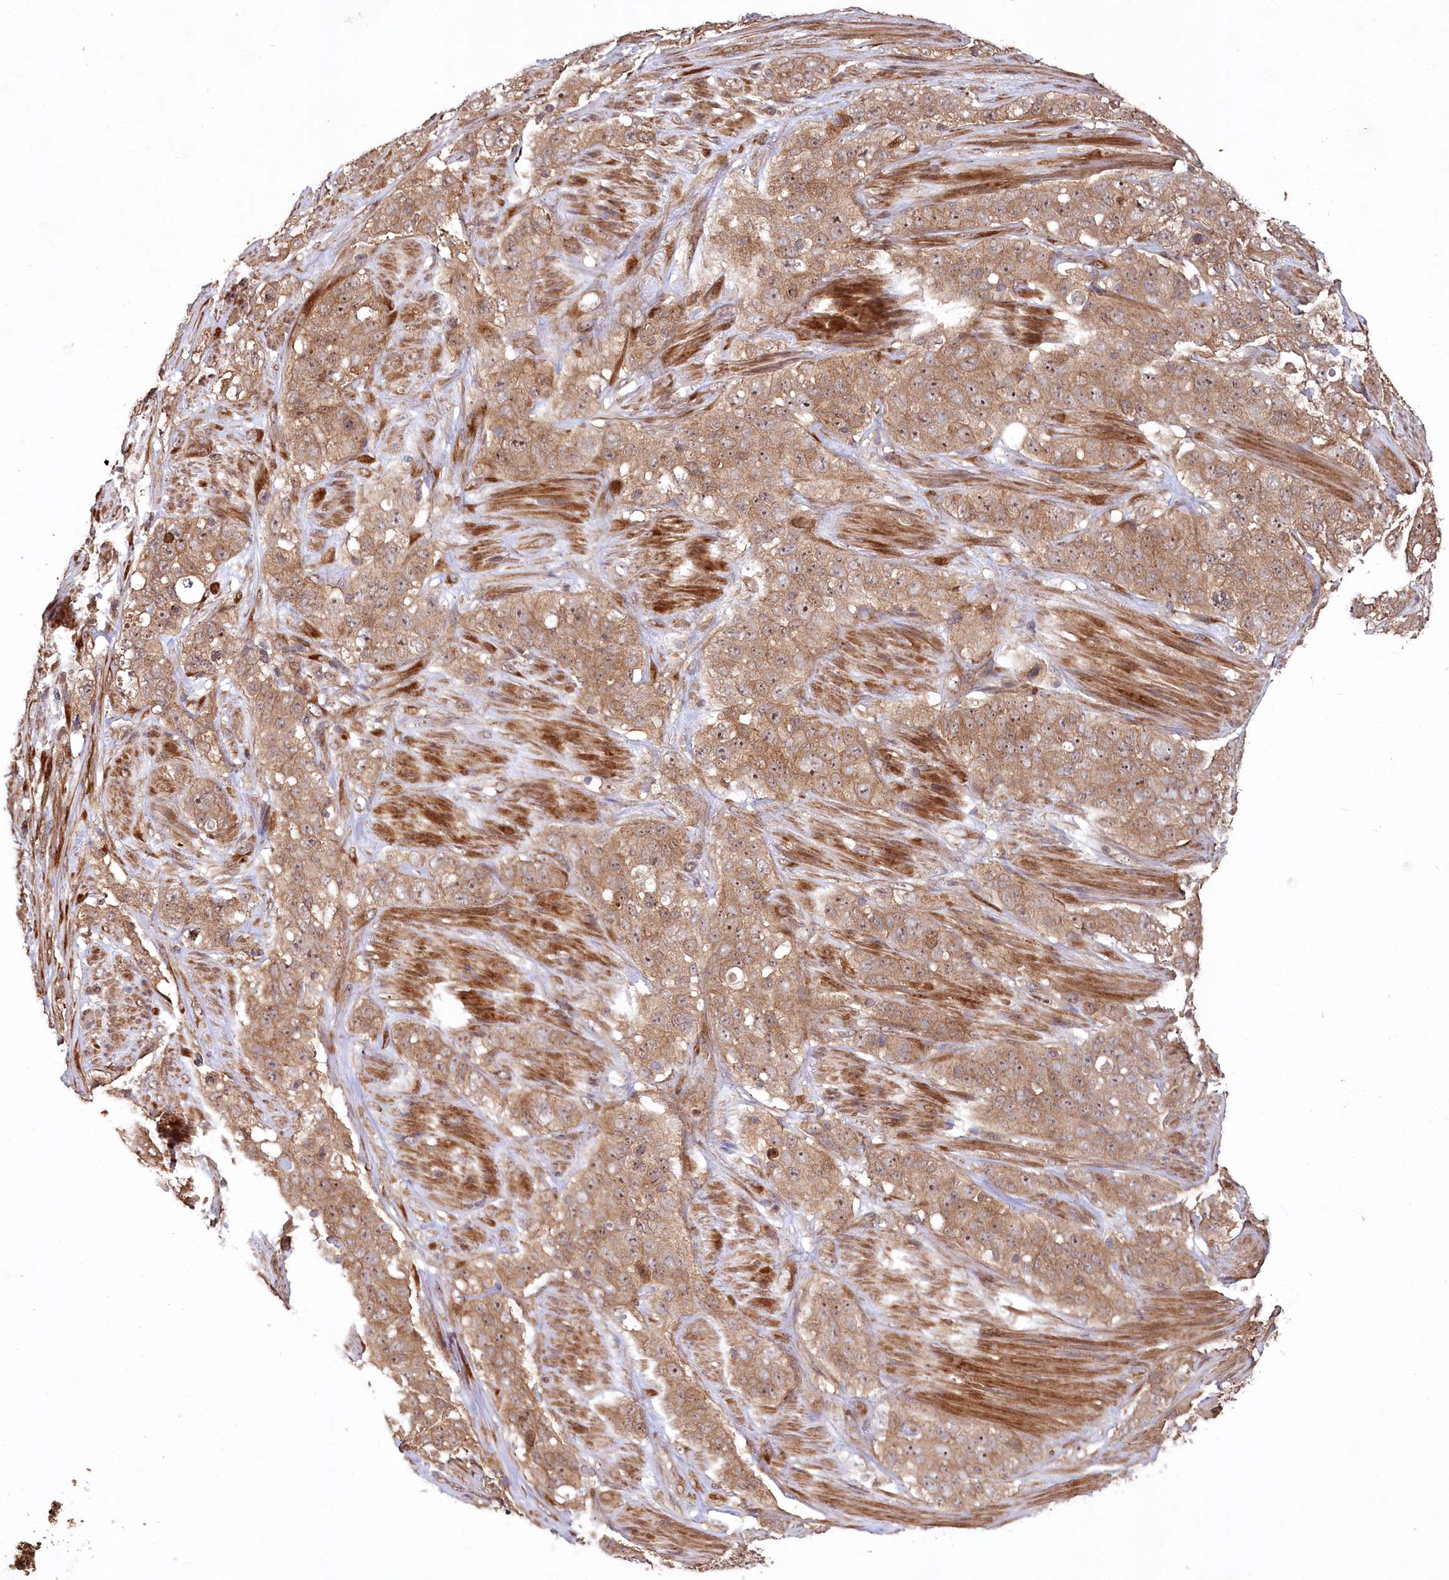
{"staining": {"intensity": "moderate", "quantity": ">75%", "location": "cytoplasmic/membranous,nuclear"}, "tissue": "stomach cancer", "cell_type": "Tumor cells", "image_type": "cancer", "snomed": [{"axis": "morphology", "description": "Adenocarcinoma, NOS"}, {"axis": "topography", "description": "Stomach"}], "caption": "This photomicrograph displays immunohistochemistry (IHC) staining of human adenocarcinoma (stomach), with medium moderate cytoplasmic/membranous and nuclear positivity in approximately >75% of tumor cells.", "gene": "TBCA", "patient": {"sex": "male", "age": 48}}